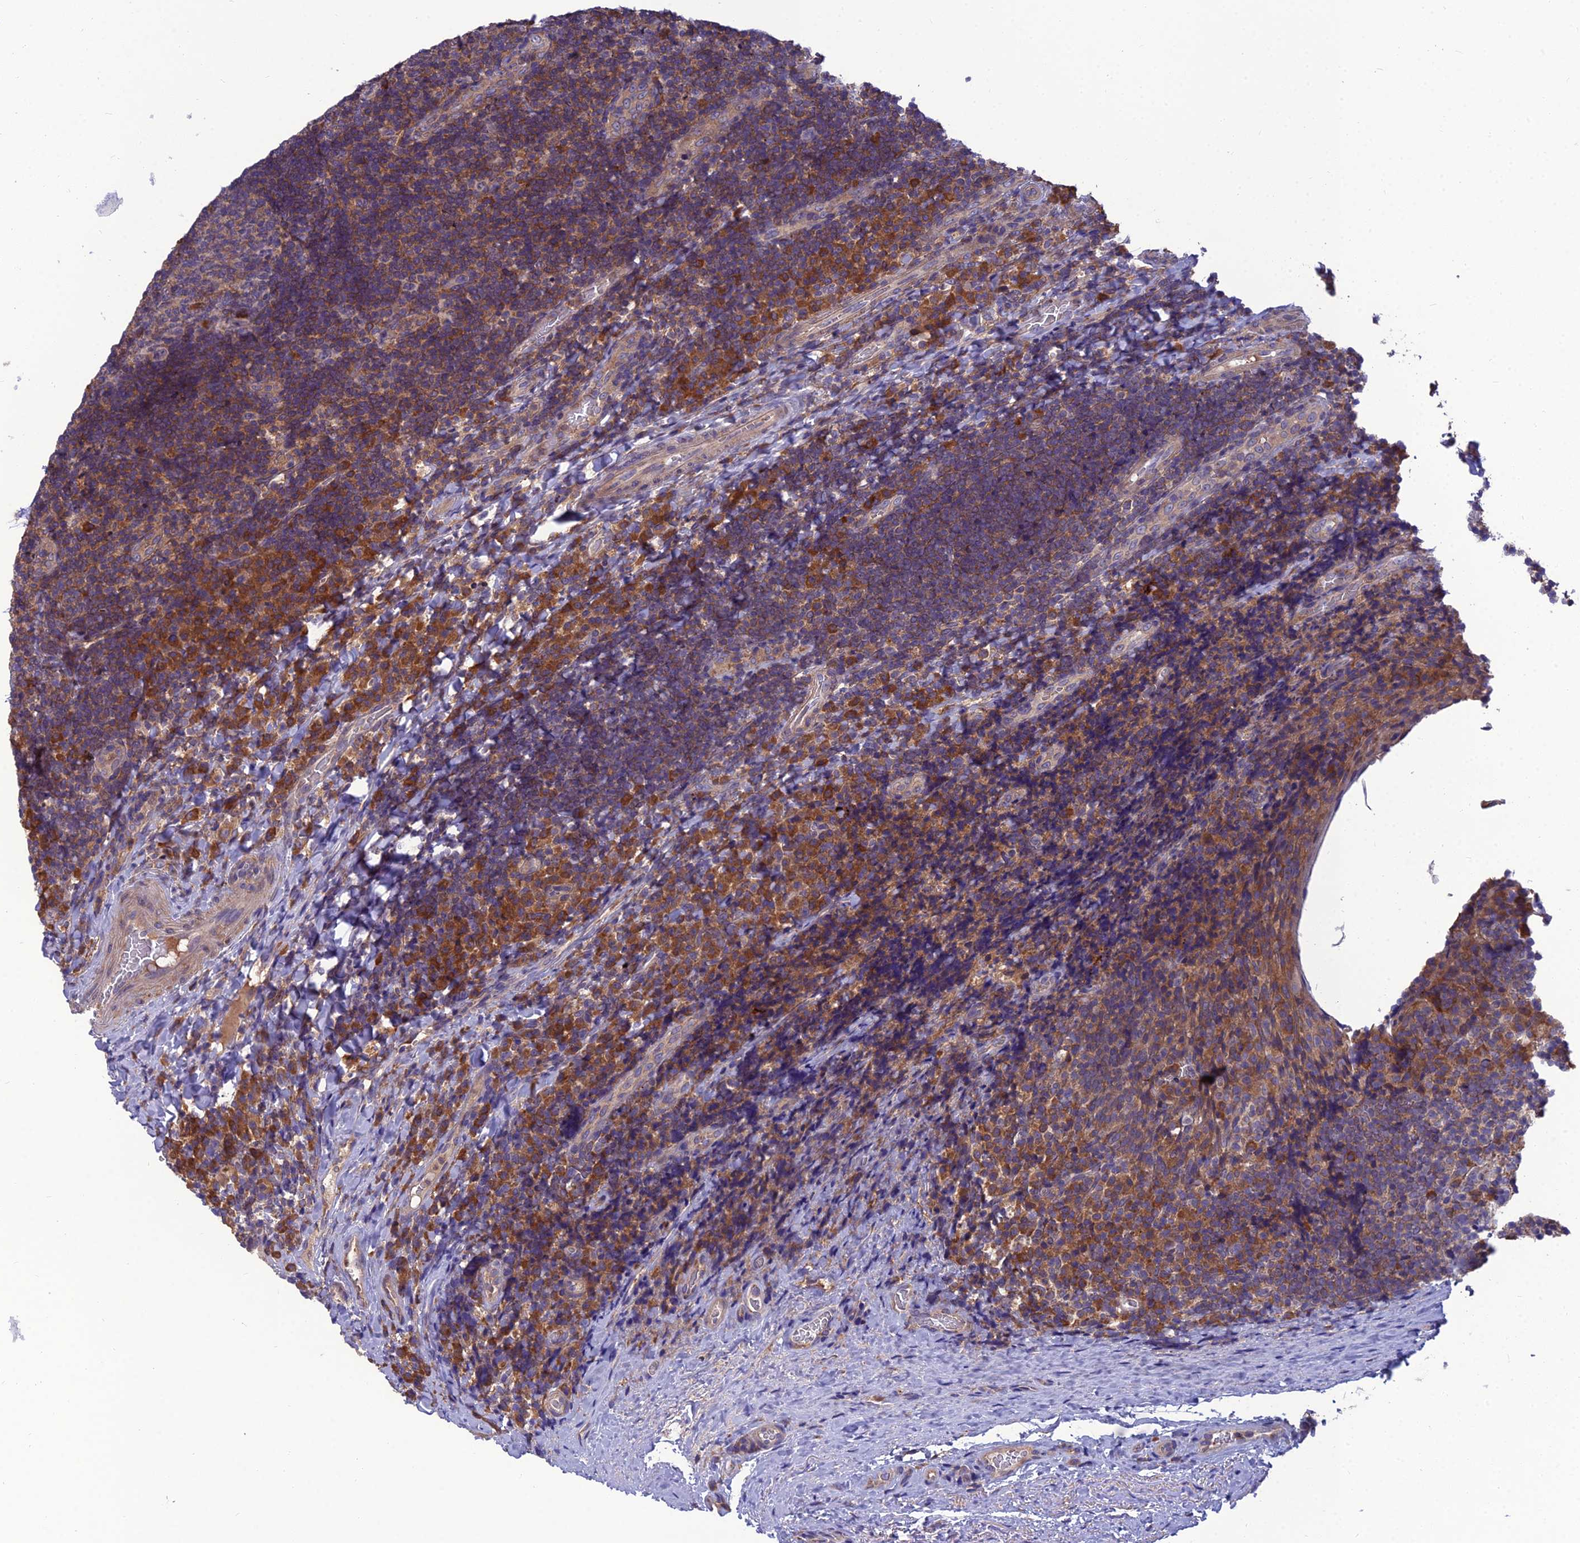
{"staining": {"intensity": "strong", "quantity": "<25%", "location": "cytoplasmic/membranous"}, "tissue": "tonsil", "cell_type": "Germinal center cells", "image_type": "normal", "snomed": [{"axis": "morphology", "description": "Normal tissue, NOS"}, {"axis": "topography", "description": "Tonsil"}], "caption": "Immunohistochemical staining of unremarkable human tonsil demonstrates medium levels of strong cytoplasmic/membranous positivity in approximately <25% of germinal center cells.", "gene": "UMAD1", "patient": {"sex": "male", "age": 17}}